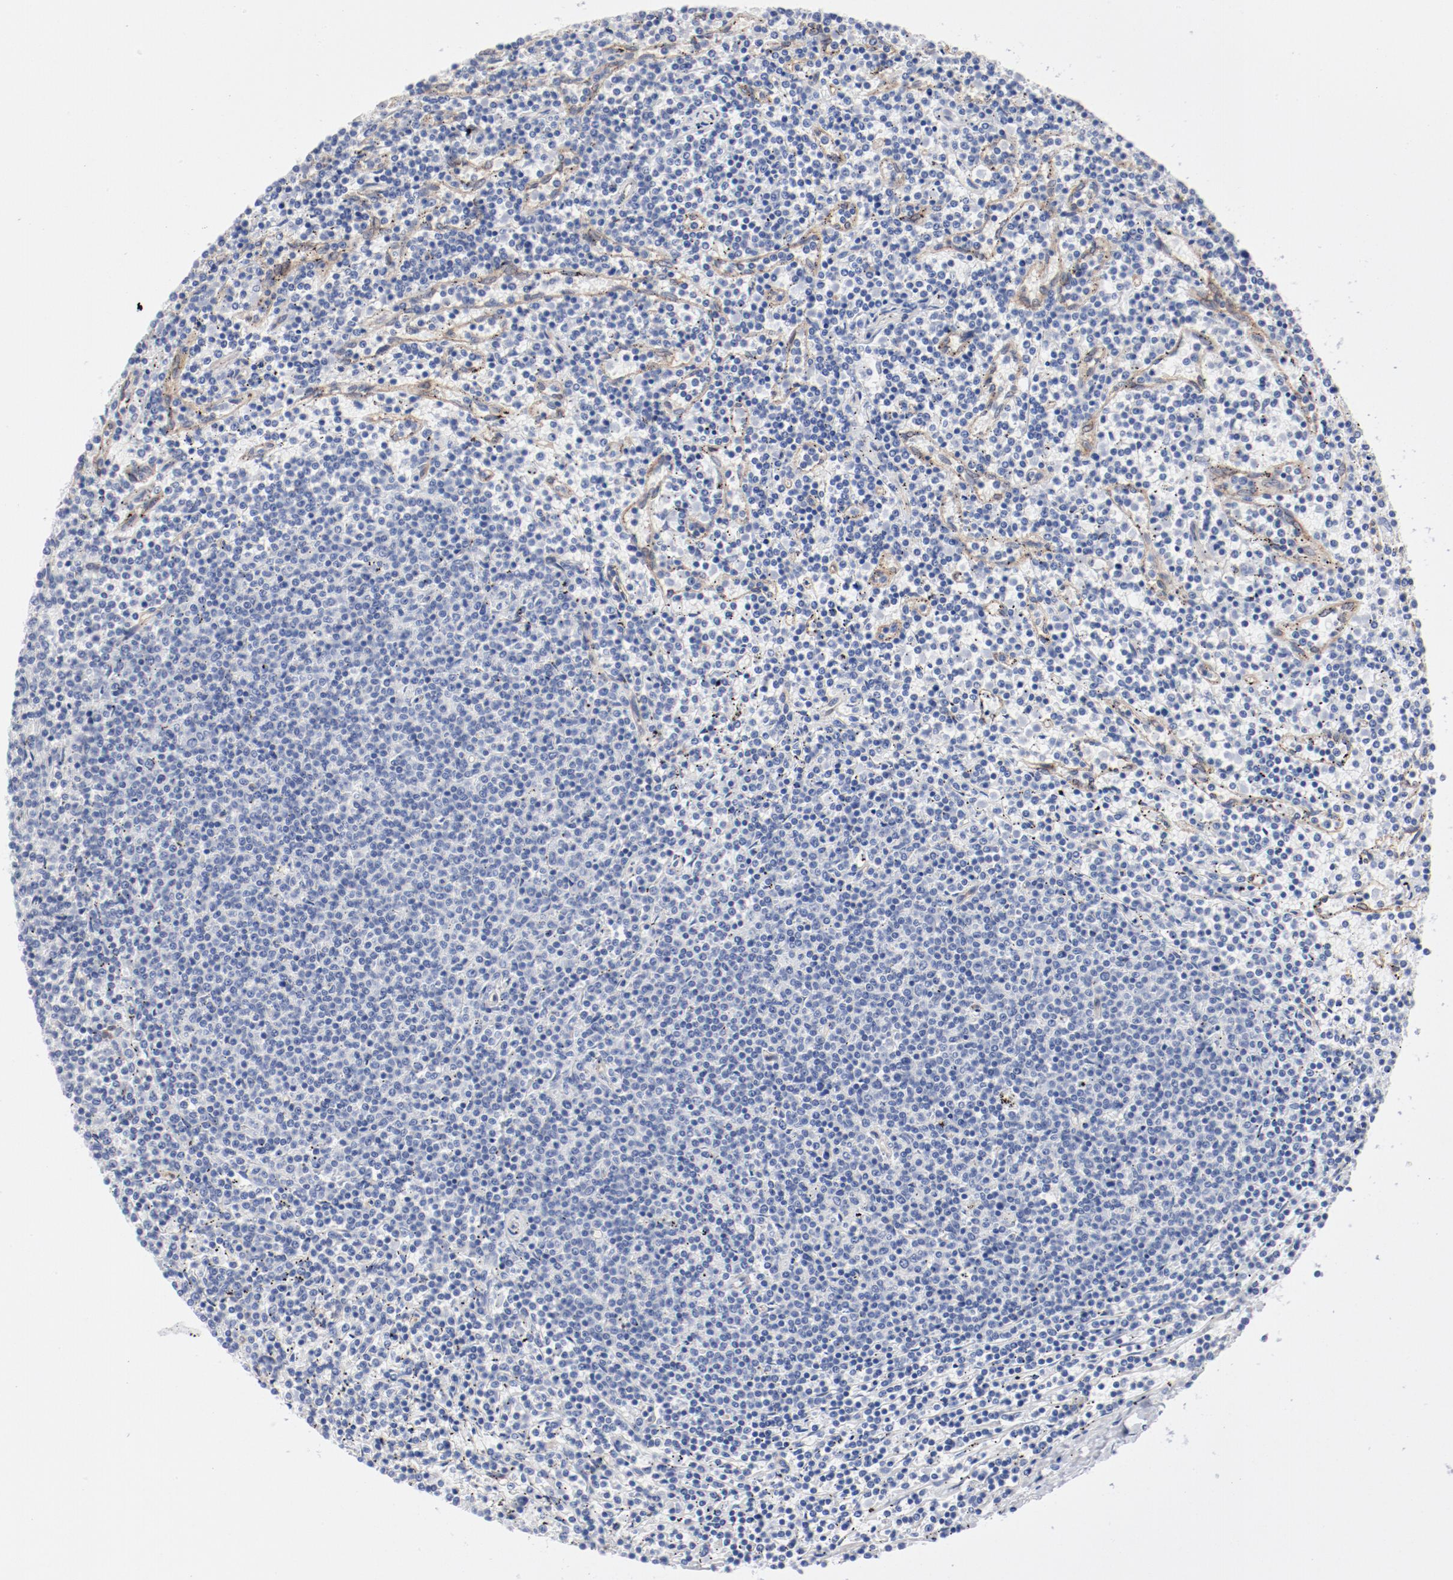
{"staining": {"intensity": "negative", "quantity": "none", "location": "none"}, "tissue": "lymphoma", "cell_type": "Tumor cells", "image_type": "cancer", "snomed": [{"axis": "morphology", "description": "Malignant lymphoma, non-Hodgkin's type, Low grade"}, {"axis": "topography", "description": "Spleen"}], "caption": "Immunohistochemical staining of human lymphoma demonstrates no significant staining in tumor cells.", "gene": "SHANK3", "patient": {"sex": "female", "age": 50}}